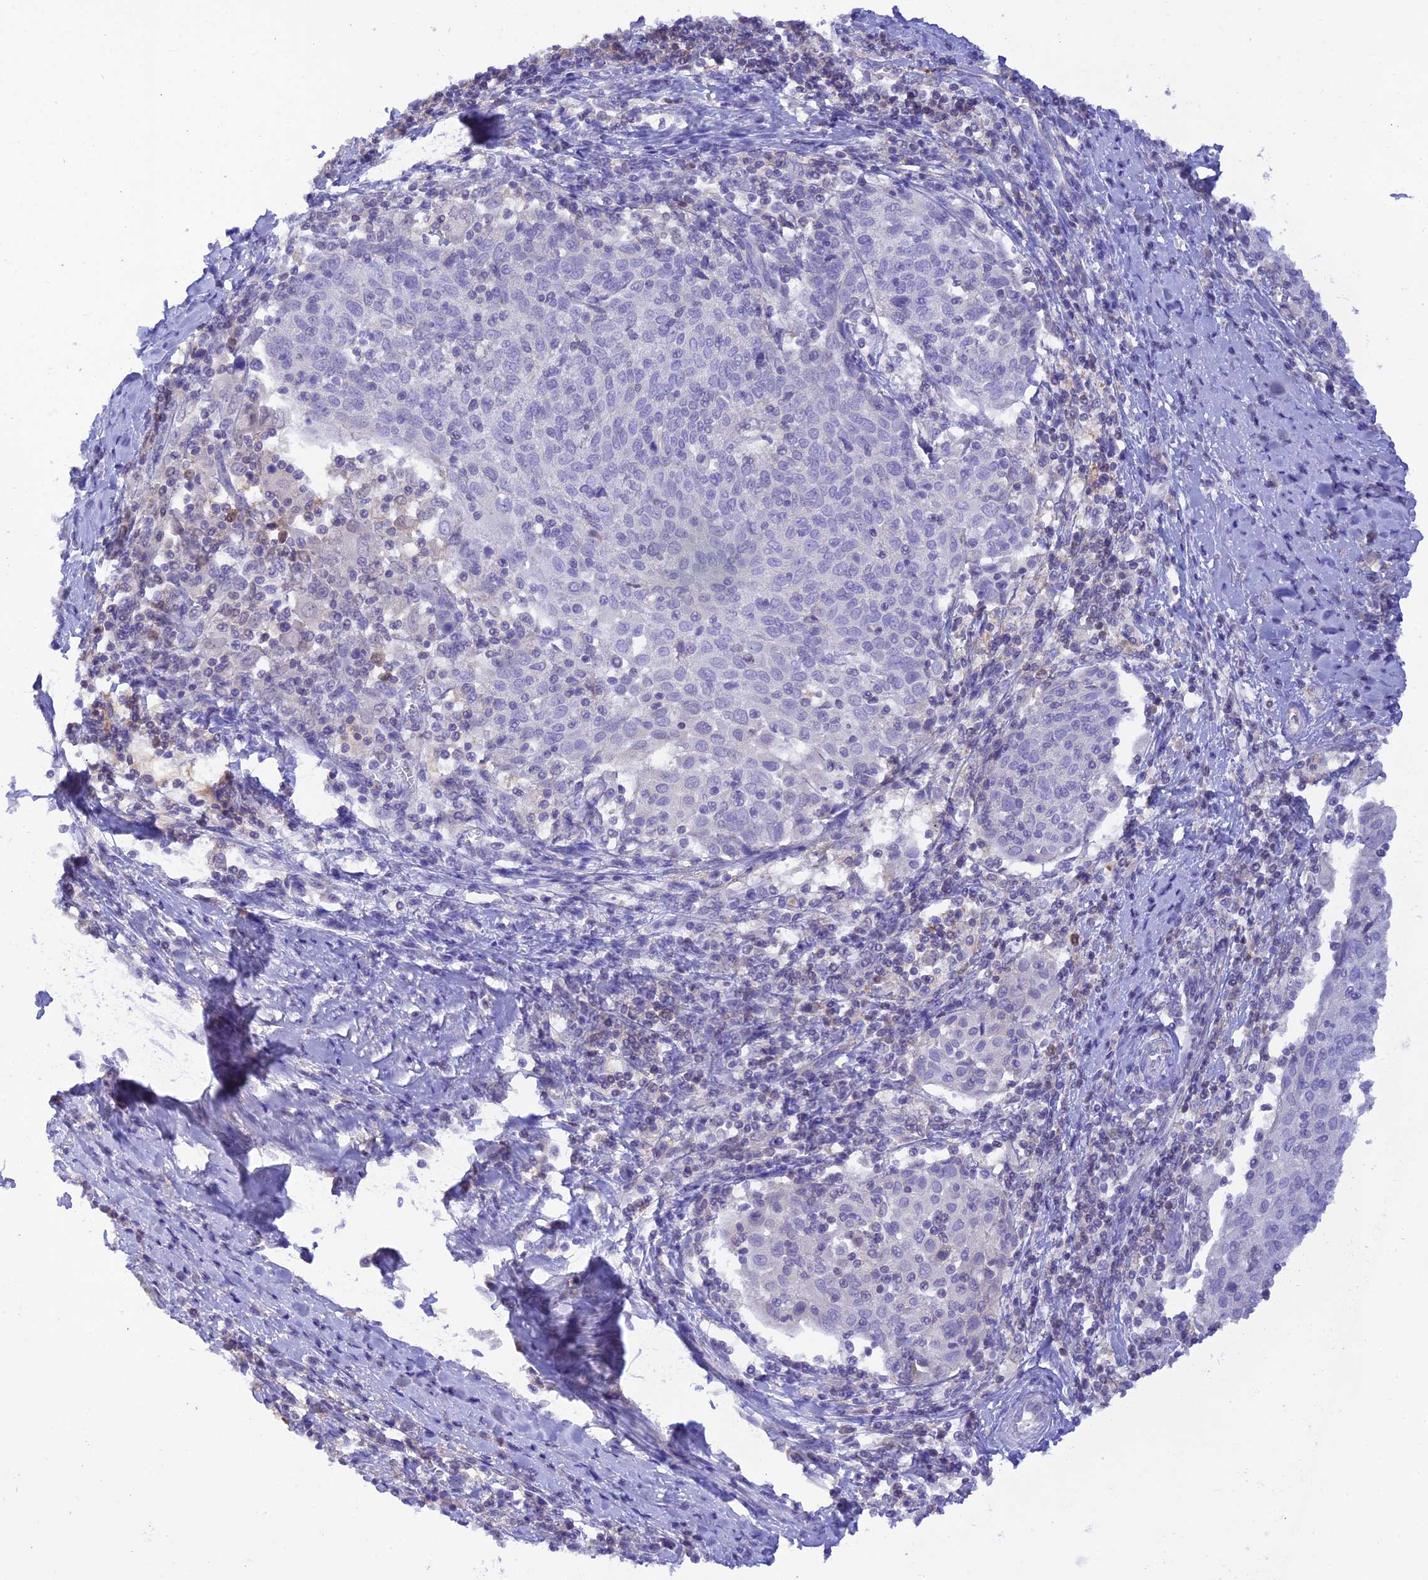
{"staining": {"intensity": "negative", "quantity": "none", "location": "none"}, "tissue": "cervical cancer", "cell_type": "Tumor cells", "image_type": "cancer", "snomed": [{"axis": "morphology", "description": "Squamous cell carcinoma, NOS"}, {"axis": "topography", "description": "Cervix"}], "caption": "A micrograph of cervical cancer stained for a protein exhibits no brown staining in tumor cells.", "gene": "HDHD2", "patient": {"sex": "female", "age": 52}}